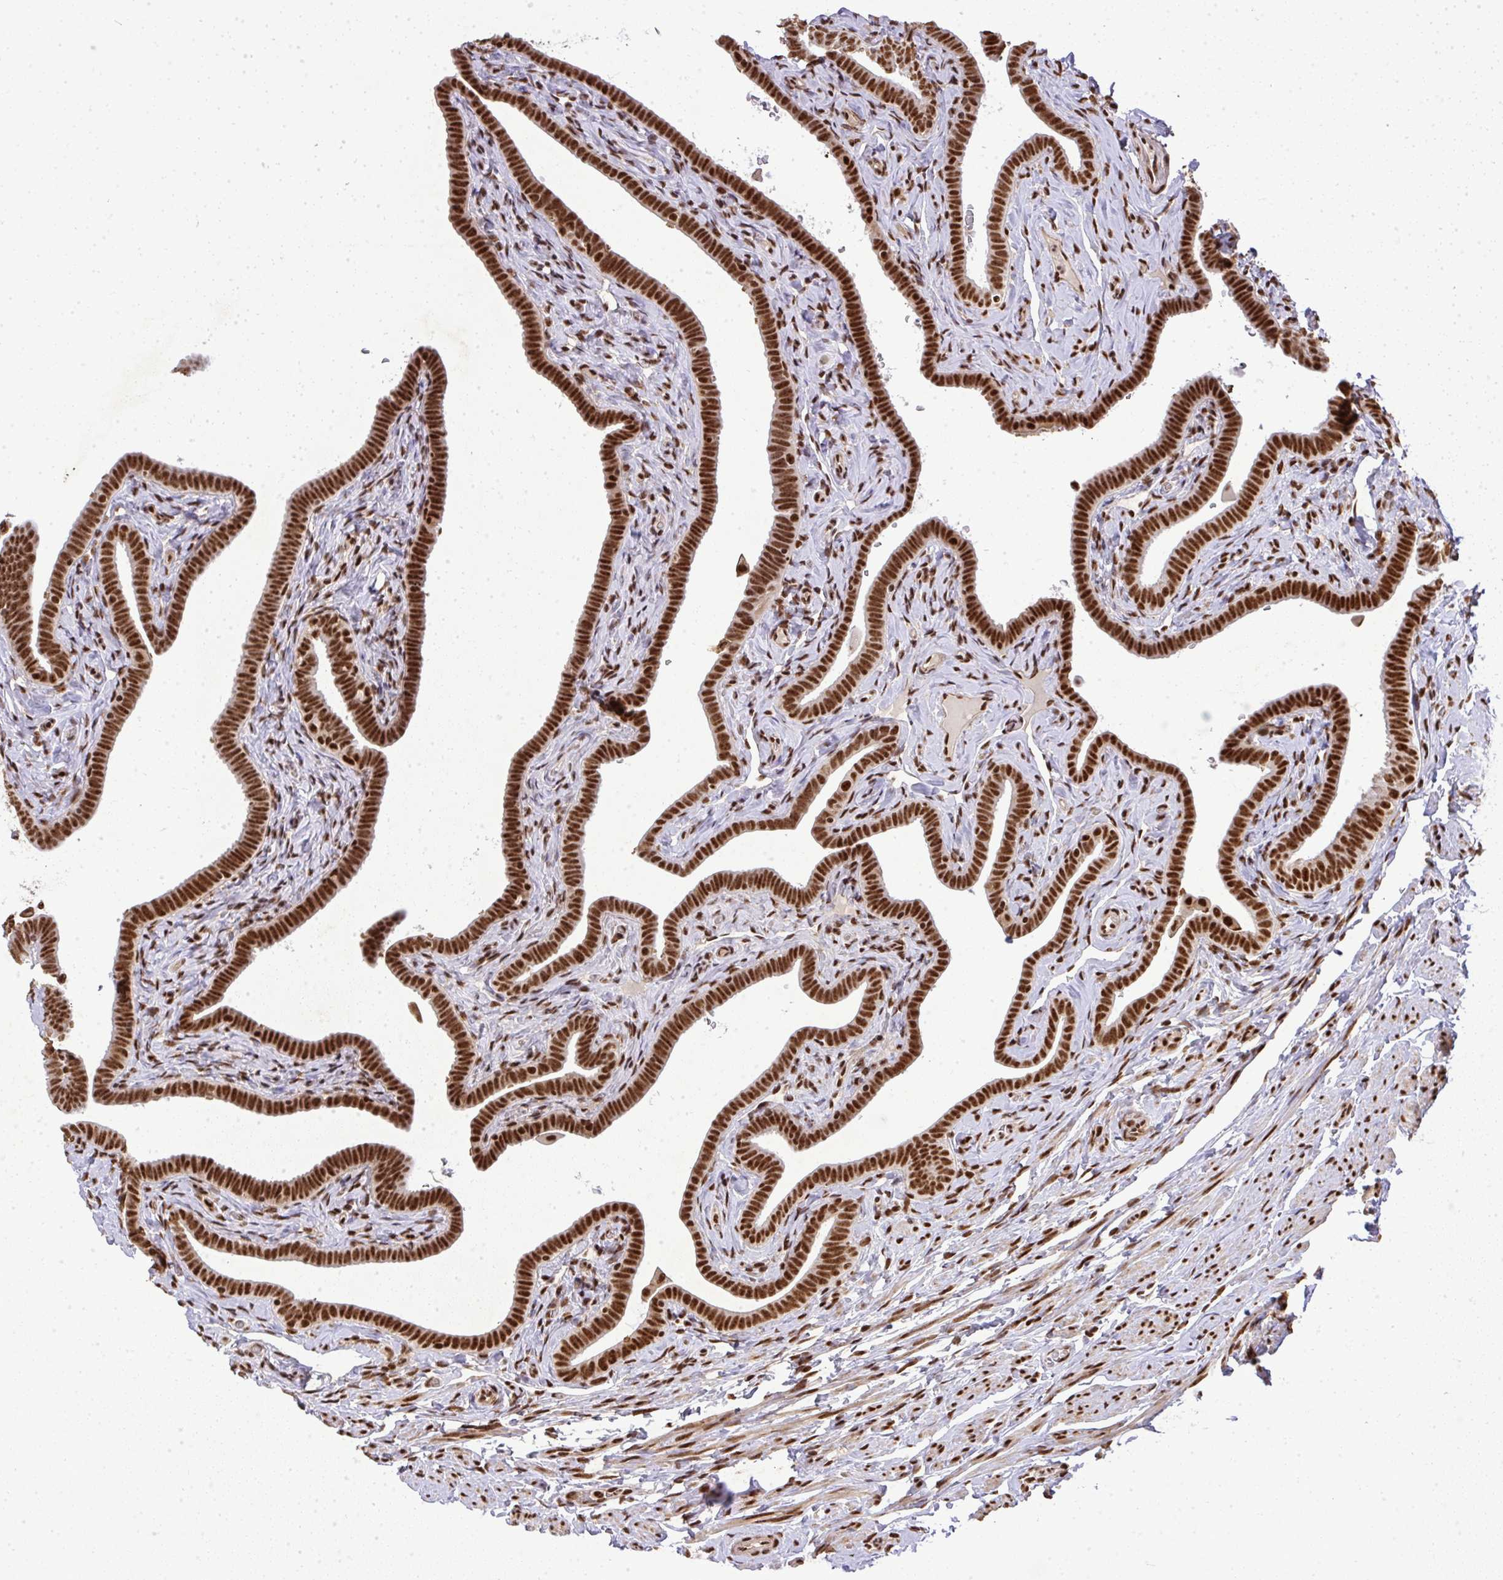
{"staining": {"intensity": "strong", "quantity": ">75%", "location": "nuclear"}, "tissue": "fallopian tube", "cell_type": "Glandular cells", "image_type": "normal", "snomed": [{"axis": "morphology", "description": "Normal tissue, NOS"}, {"axis": "topography", "description": "Fallopian tube"}], "caption": "DAB immunohistochemical staining of unremarkable human fallopian tube exhibits strong nuclear protein positivity in approximately >75% of glandular cells.", "gene": "U2AF1L4", "patient": {"sex": "female", "age": 69}}